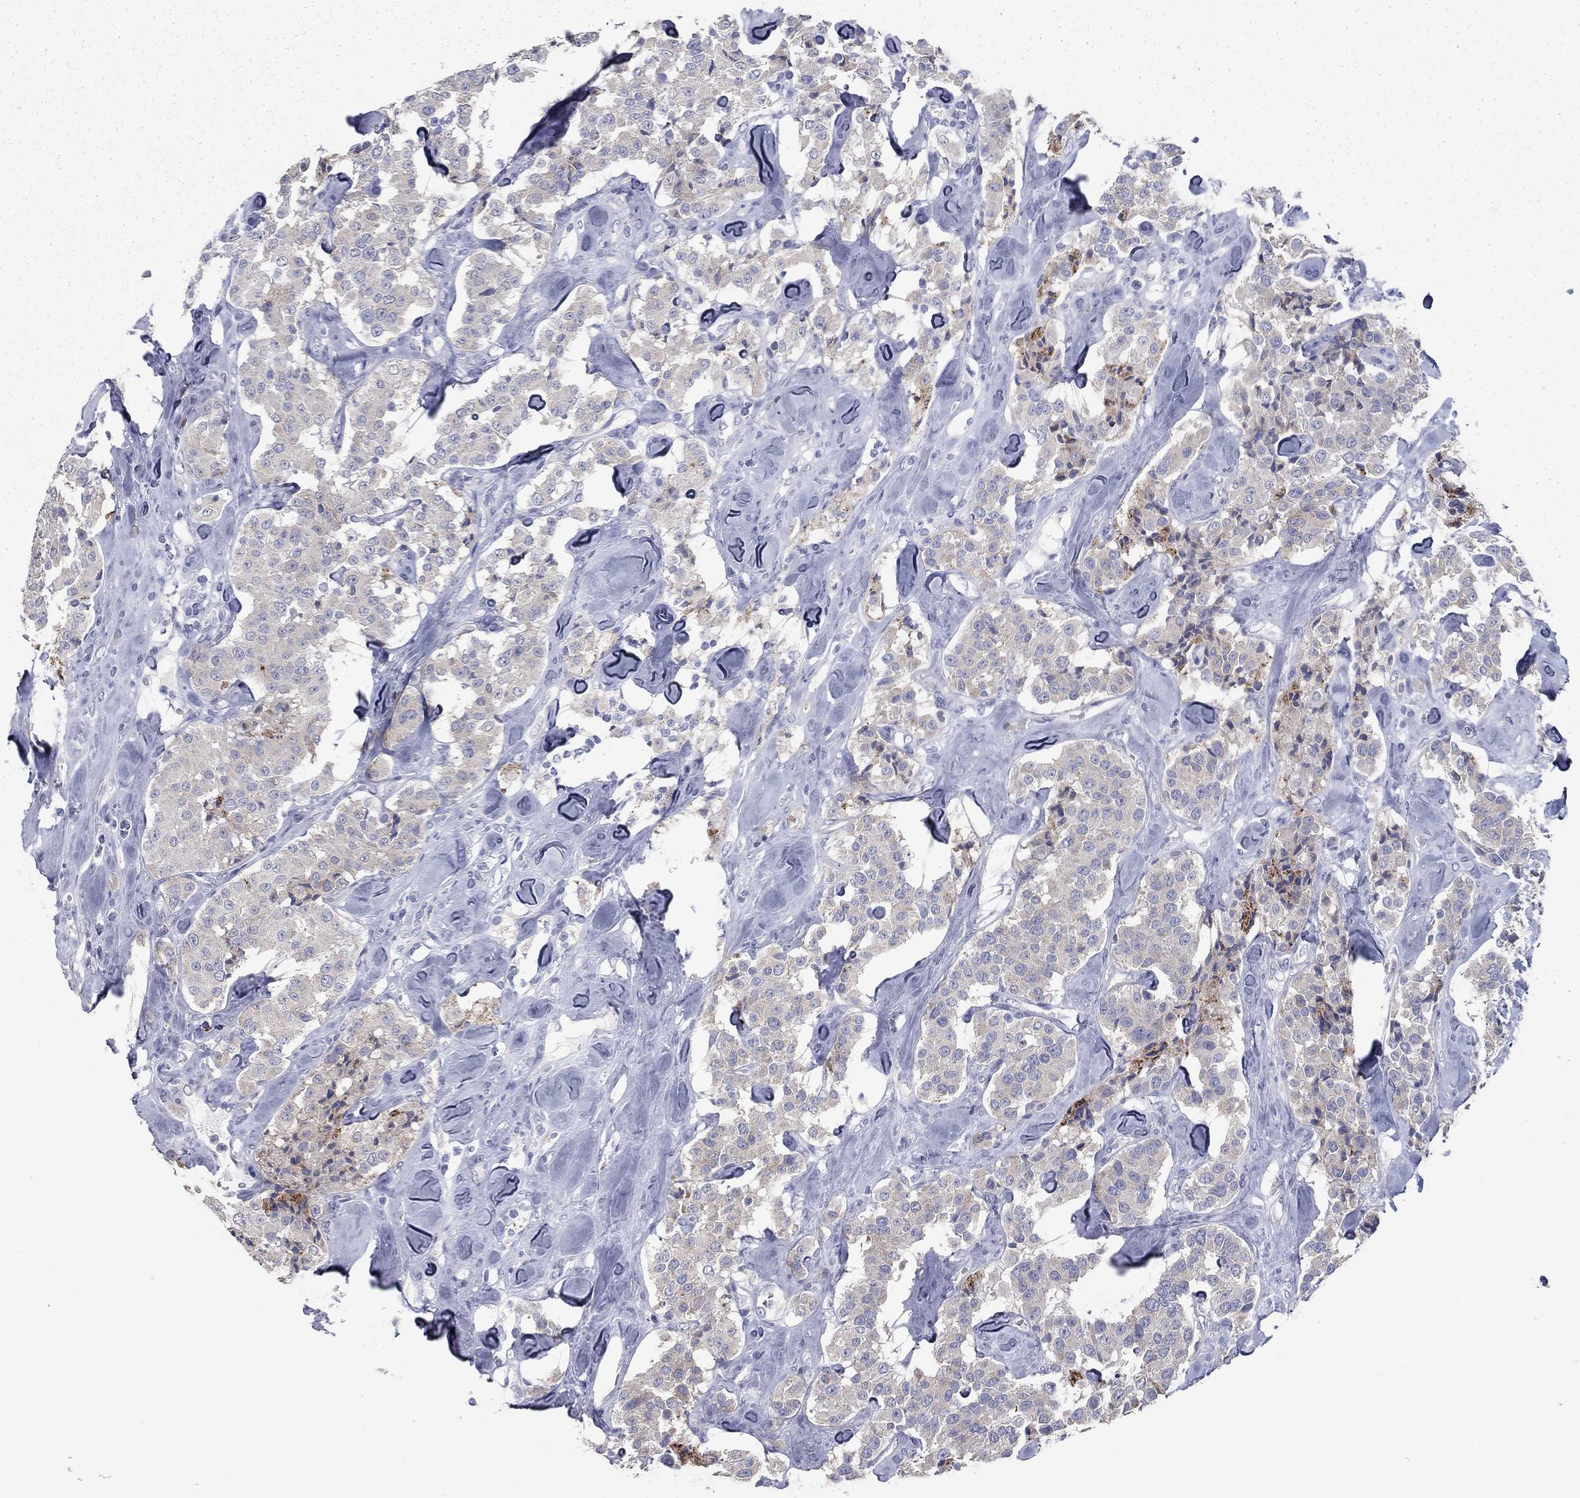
{"staining": {"intensity": "weak", "quantity": "<25%", "location": "cytoplasmic/membranous"}, "tissue": "carcinoid", "cell_type": "Tumor cells", "image_type": "cancer", "snomed": [{"axis": "morphology", "description": "Carcinoid, malignant, NOS"}, {"axis": "topography", "description": "Pancreas"}], "caption": "IHC of human carcinoid (malignant) reveals no staining in tumor cells.", "gene": "TAC1", "patient": {"sex": "male", "age": 41}}